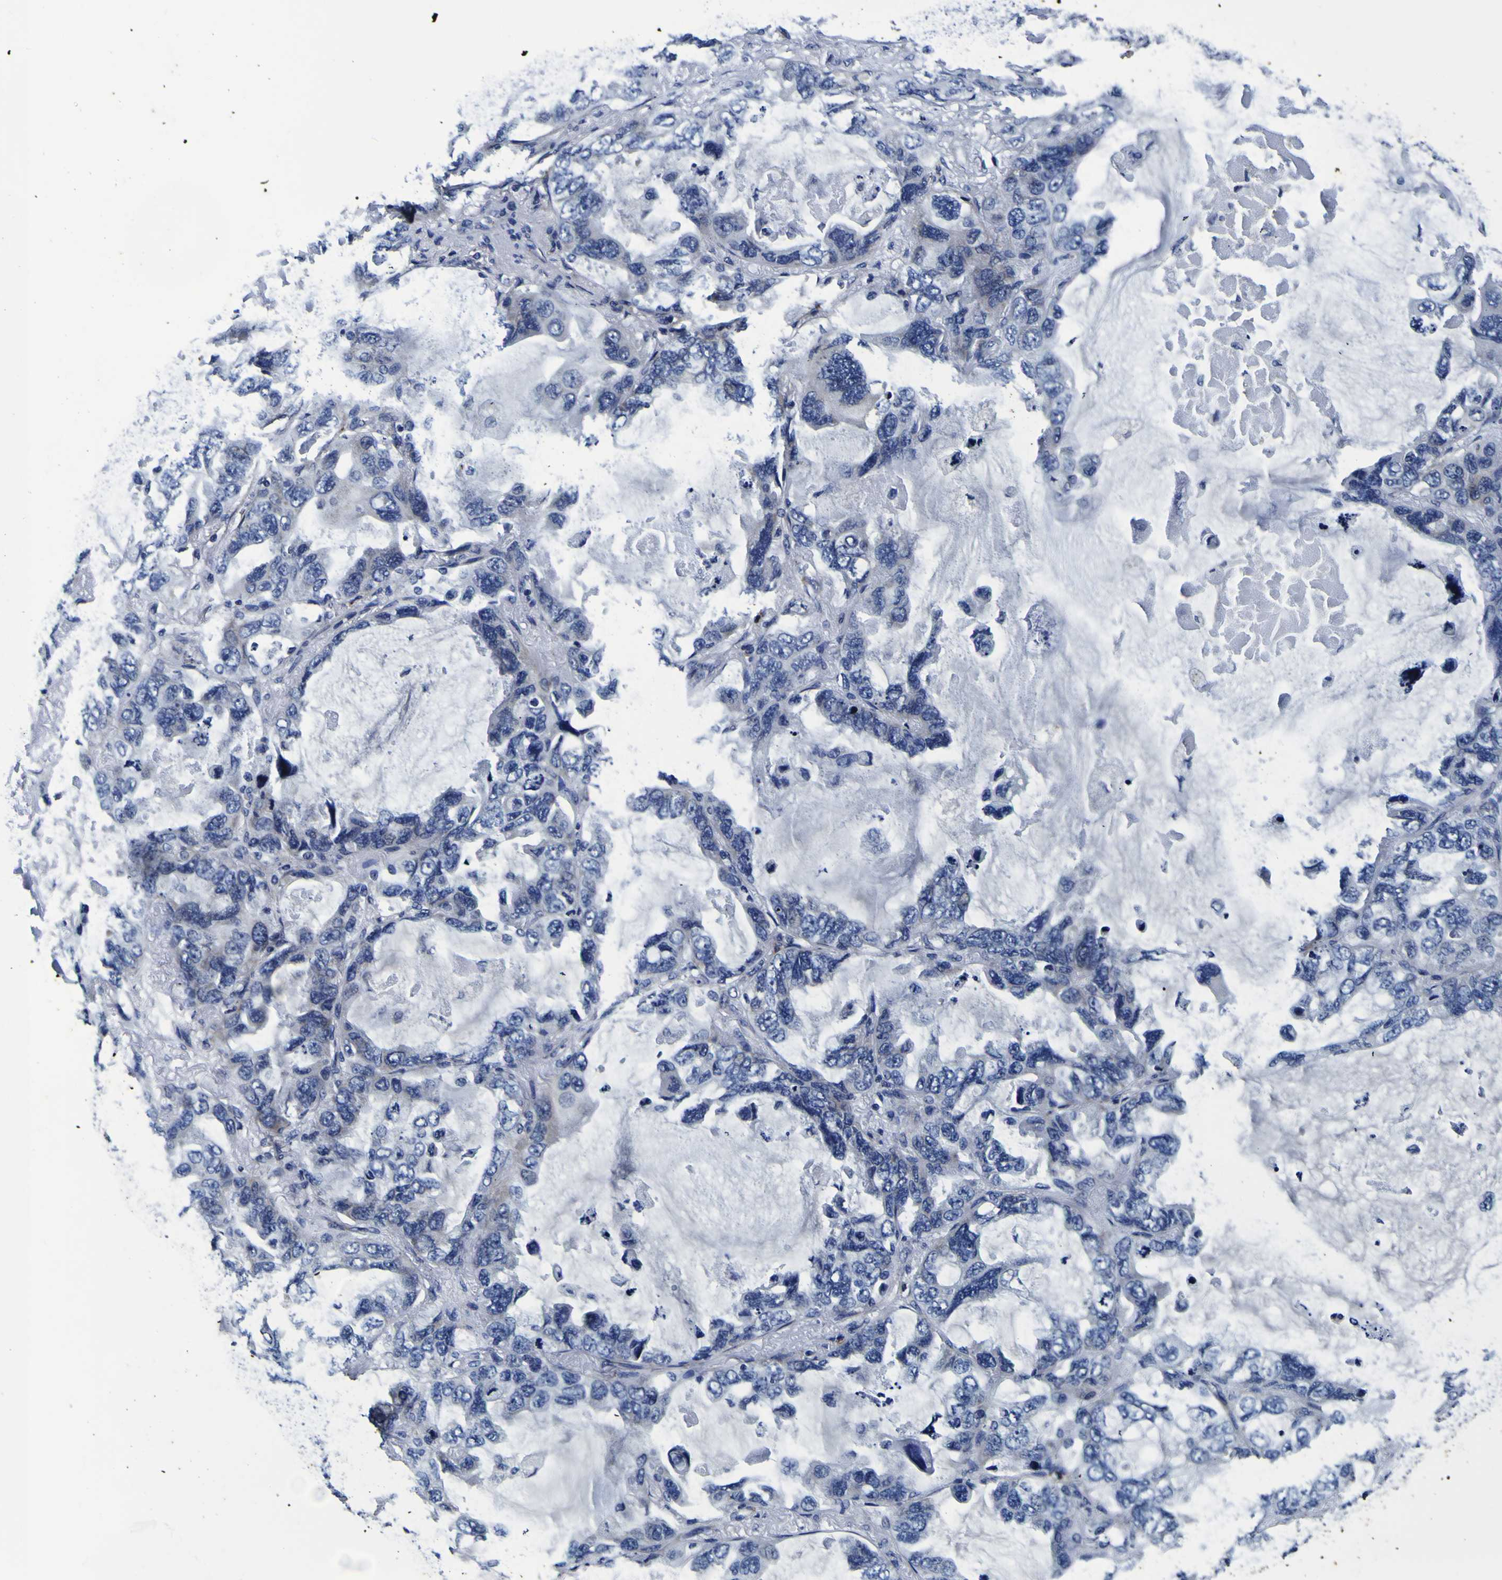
{"staining": {"intensity": "negative", "quantity": "none", "location": "none"}, "tissue": "lung cancer", "cell_type": "Tumor cells", "image_type": "cancer", "snomed": [{"axis": "morphology", "description": "Squamous cell carcinoma, NOS"}, {"axis": "topography", "description": "Lung"}], "caption": "Tumor cells show no significant expression in lung squamous cell carcinoma.", "gene": "PANK4", "patient": {"sex": "female", "age": 73}}